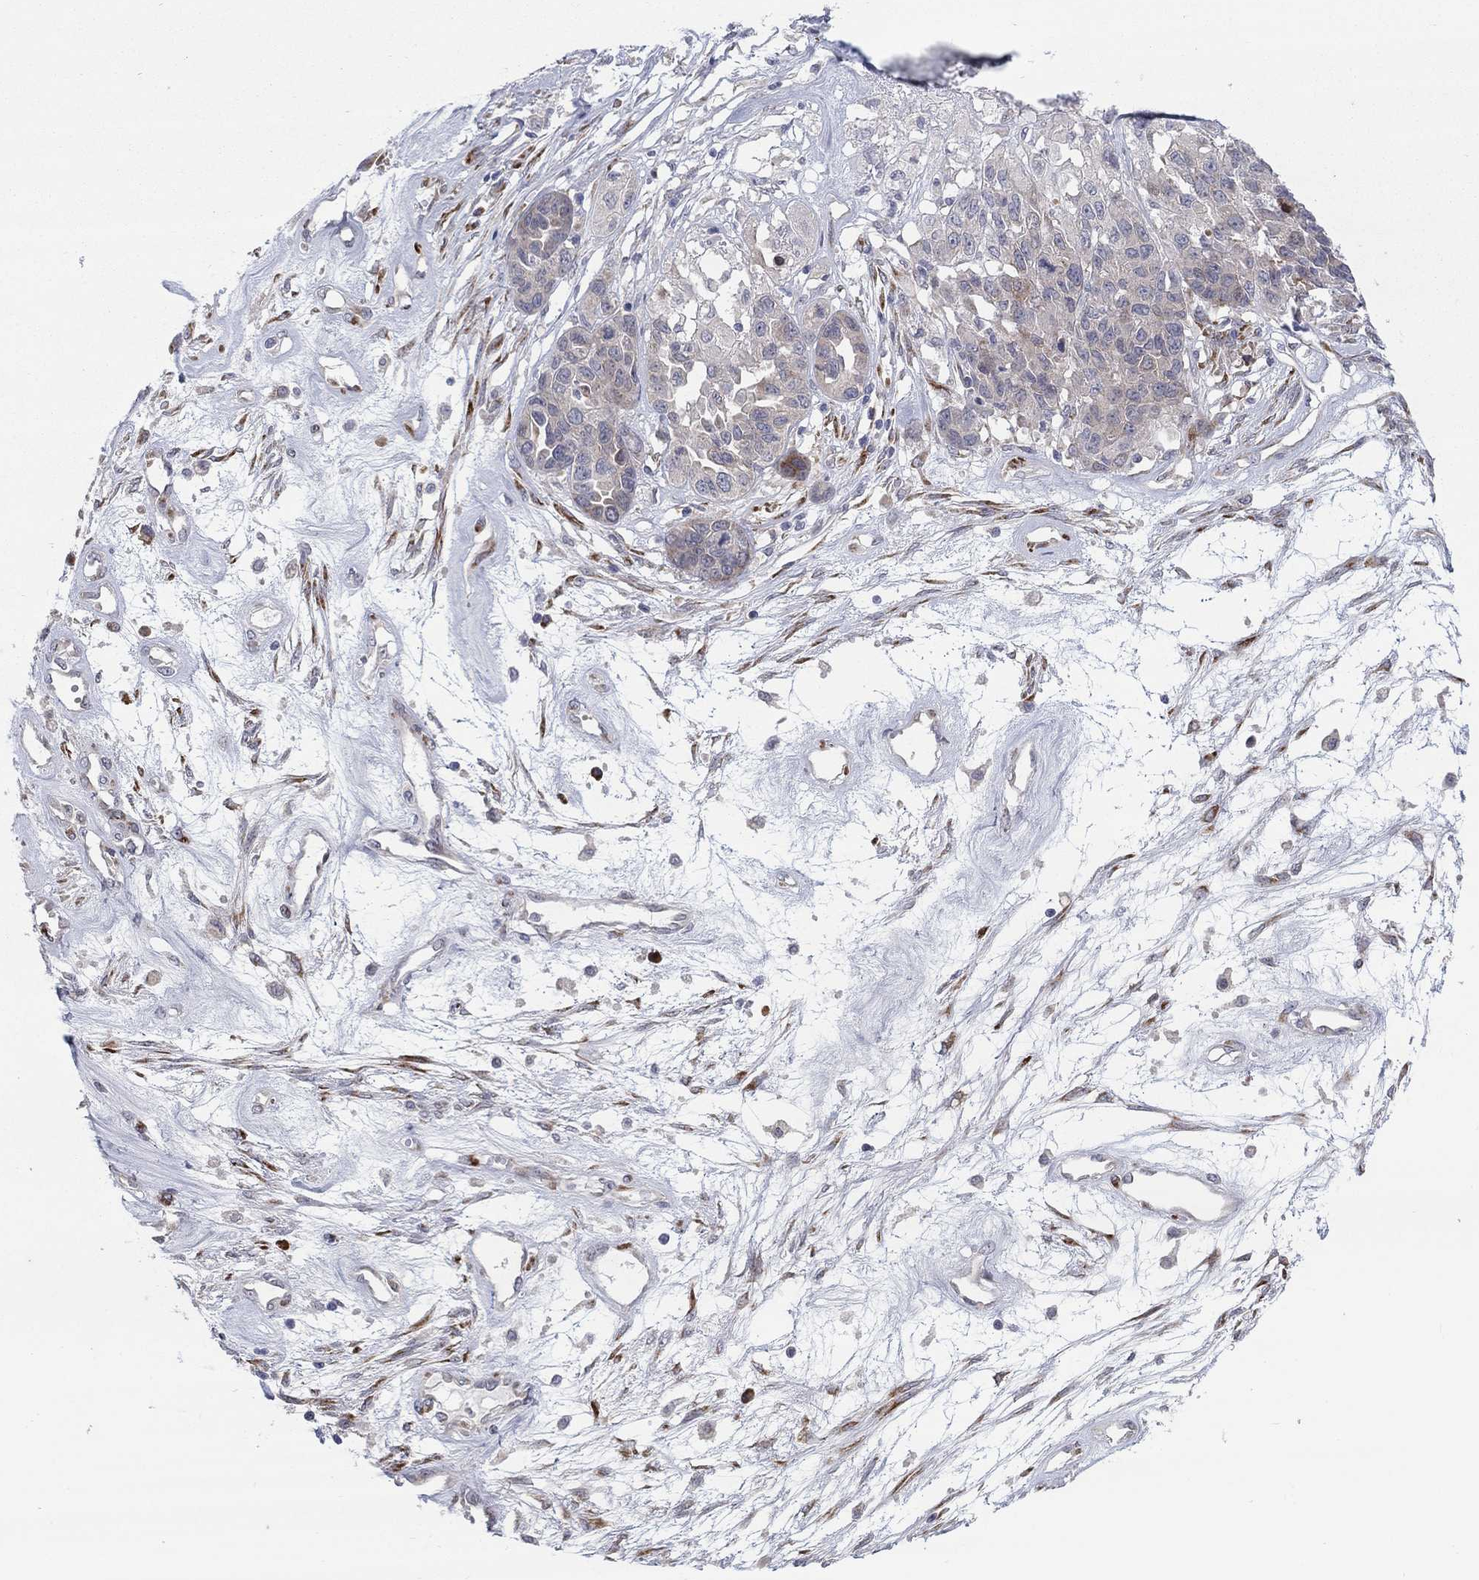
{"staining": {"intensity": "negative", "quantity": "none", "location": "none"}, "tissue": "ovarian cancer", "cell_type": "Tumor cells", "image_type": "cancer", "snomed": [{"axis": "morphology", "description": "Cystadenocarcinoma, serous, NOS"}, {"axis": "topography", "description": "Ovary"}], "caption": "High magnification brightfield microscopy of serous cystadenocarcinoma (ovarian) stained with DAB (3,3'-diaminobenzidine) (brown) and counterstained with hematoxylin (blue): tumor cells show no significant expression.", "gene": "TTC21B", "patient": {"sex": "female", "age": 87}}